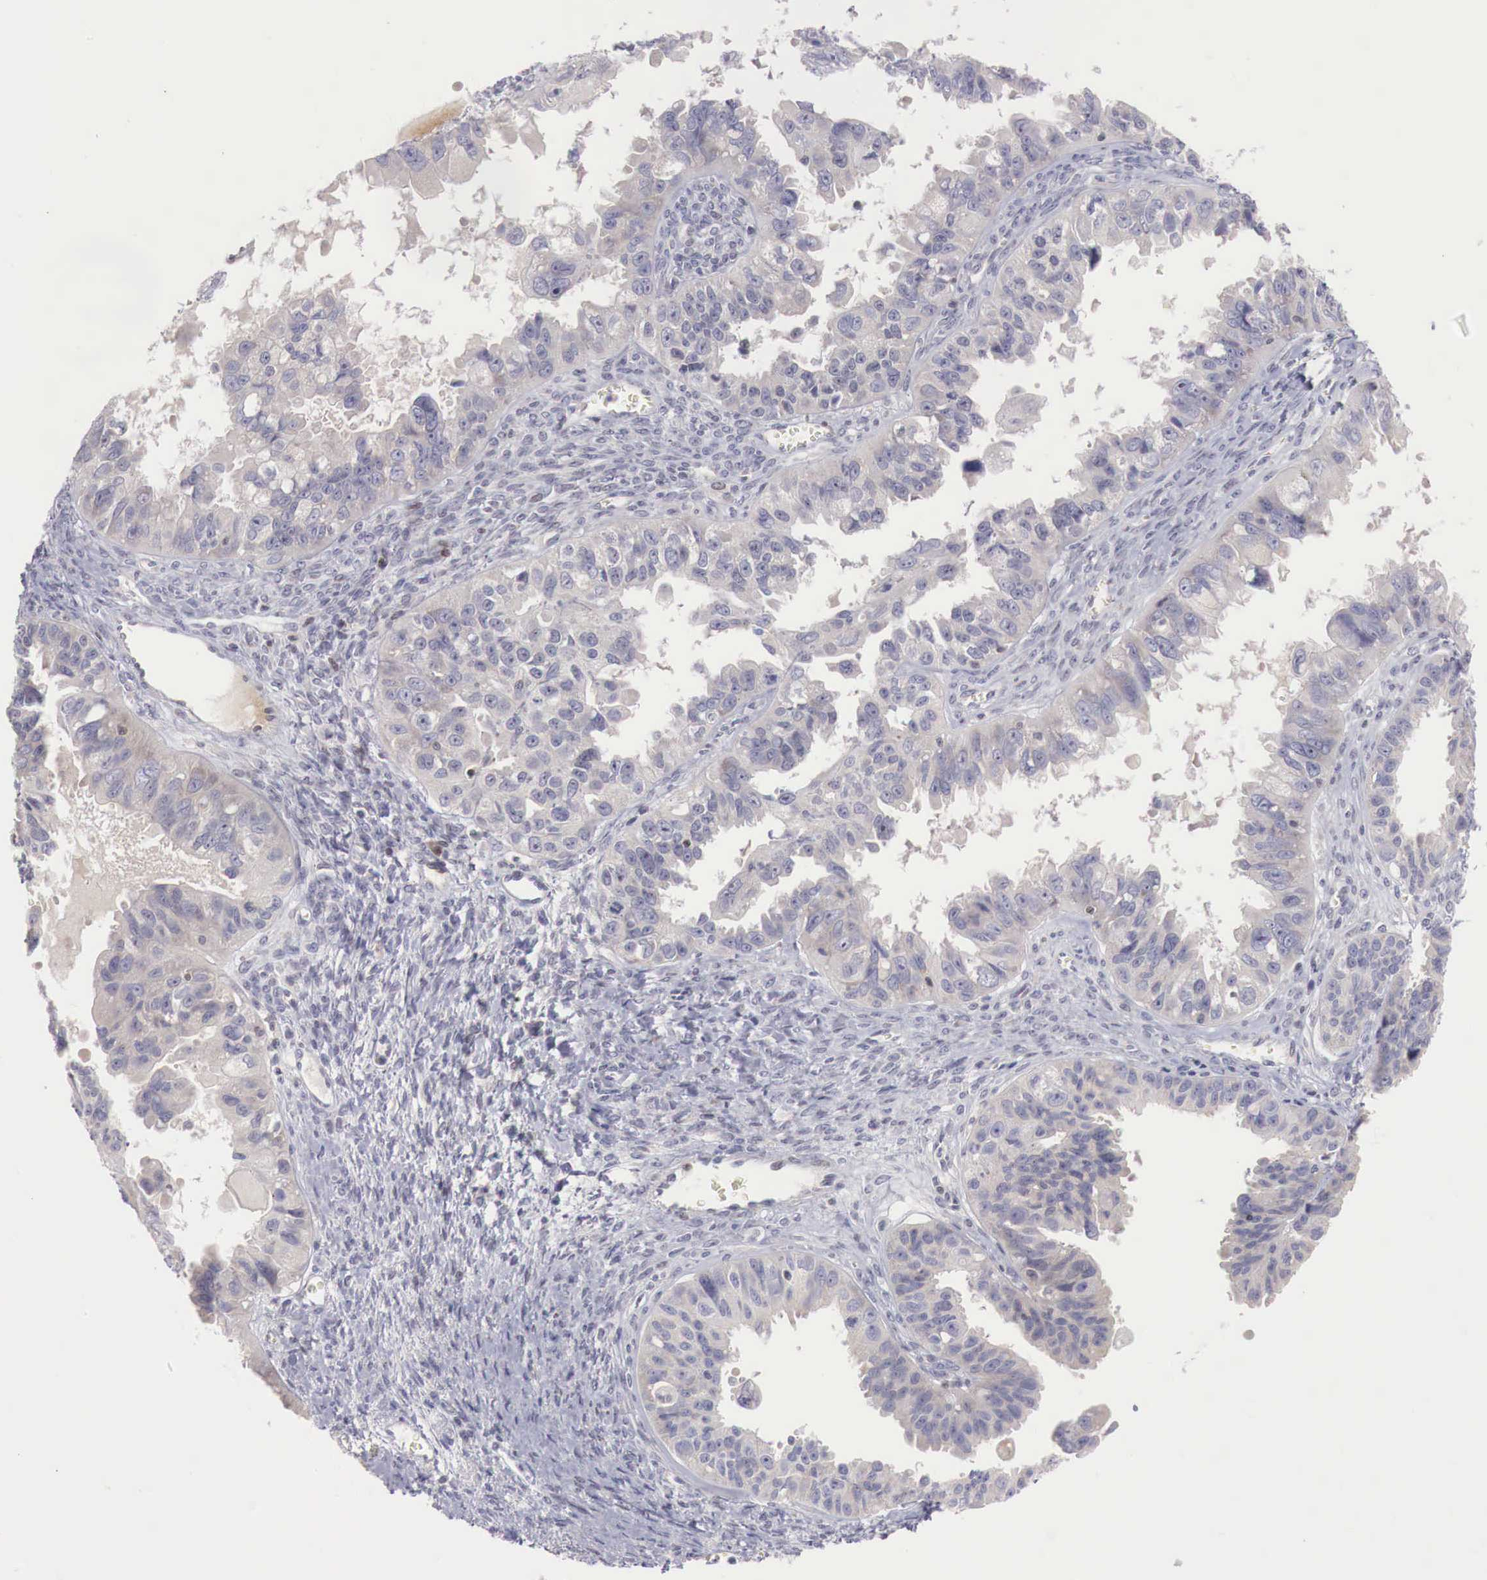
{"staining": {"intensity": "weak", "quantity": "25%-75%", "location": "cytoplasmic/membranous"}, "tissue": "ovarian cancer", "cell_type": "Tumor cells", "image_type": "cancer", "snomed": [{"axis": "morphology", "description": "Carcinoma, endometroid"}, {"axis": "topography", "description": "Ovary"}], "caption": "Tumor cells demonstrate low levels of weak cytoplasmic/membranous staining in about 25%-75% of cells in endometroid carcinoma (ovarian). (IHC, brightfield microscopy, high magnification).", "gene": "CLCN5", "patient": {"sex": "female", "age": 85}}